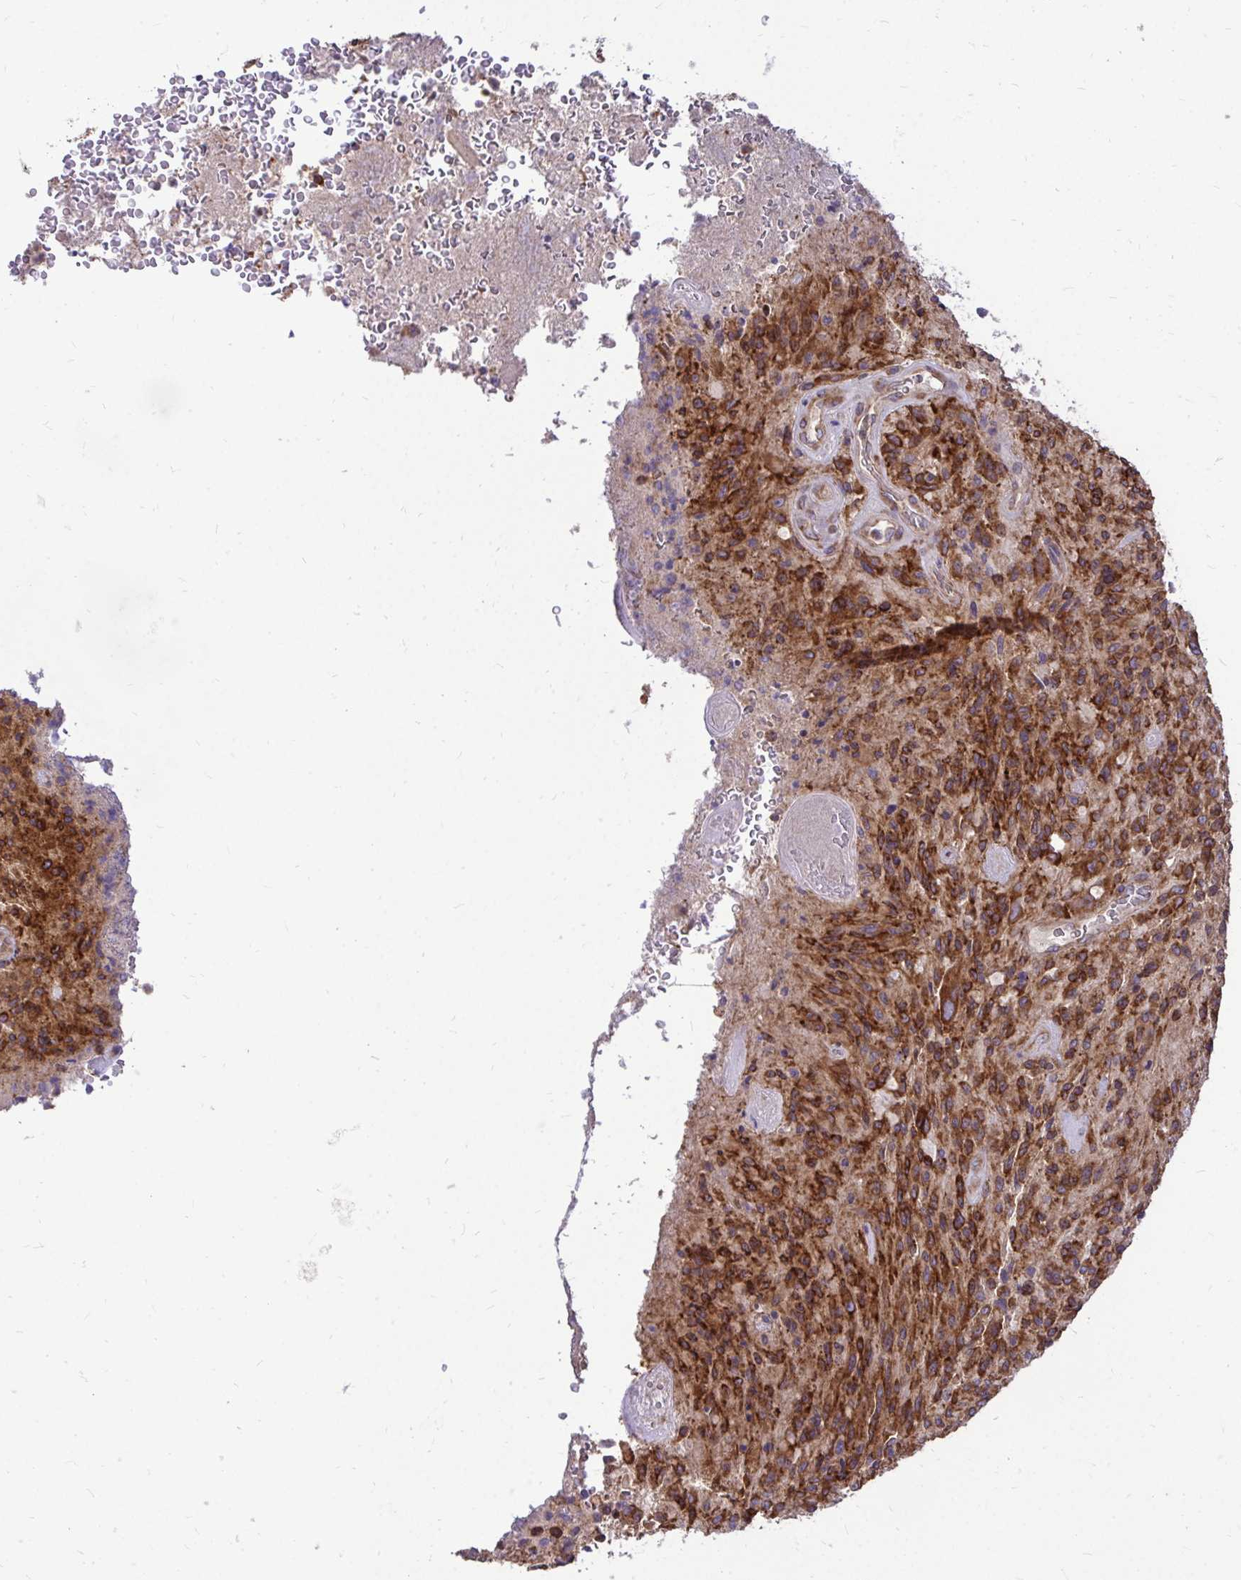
{"staining": {"intensity": "strong", "quantity": ">75%", "location": "cytoplasmic/membranous"}, "tissue": "glioma", "cell_type": "Tumor cells", "image_type": "cancer", "snomed": [{"axis": "morphology", "description": "Normal tissue, NOS"}, {"axis": "morphology", "description": "Glioma, malignant, High grade"}, {"axis": "topography", "description": "Cerebral cortex"}], "caption": "Immunohistochemistry (IHC) image of neoplastic tissue: human high-grade glioma (malignant) stained using immunohistochemistry (IHC) displays high levels of strong protein expression localized specifically in the cytoplasmic/membranous of tumor cells, appearing as a cytoplasmic/membranous brown color.", "gene": "FMR1", "patient": {"sex": "male", "age": 56}}